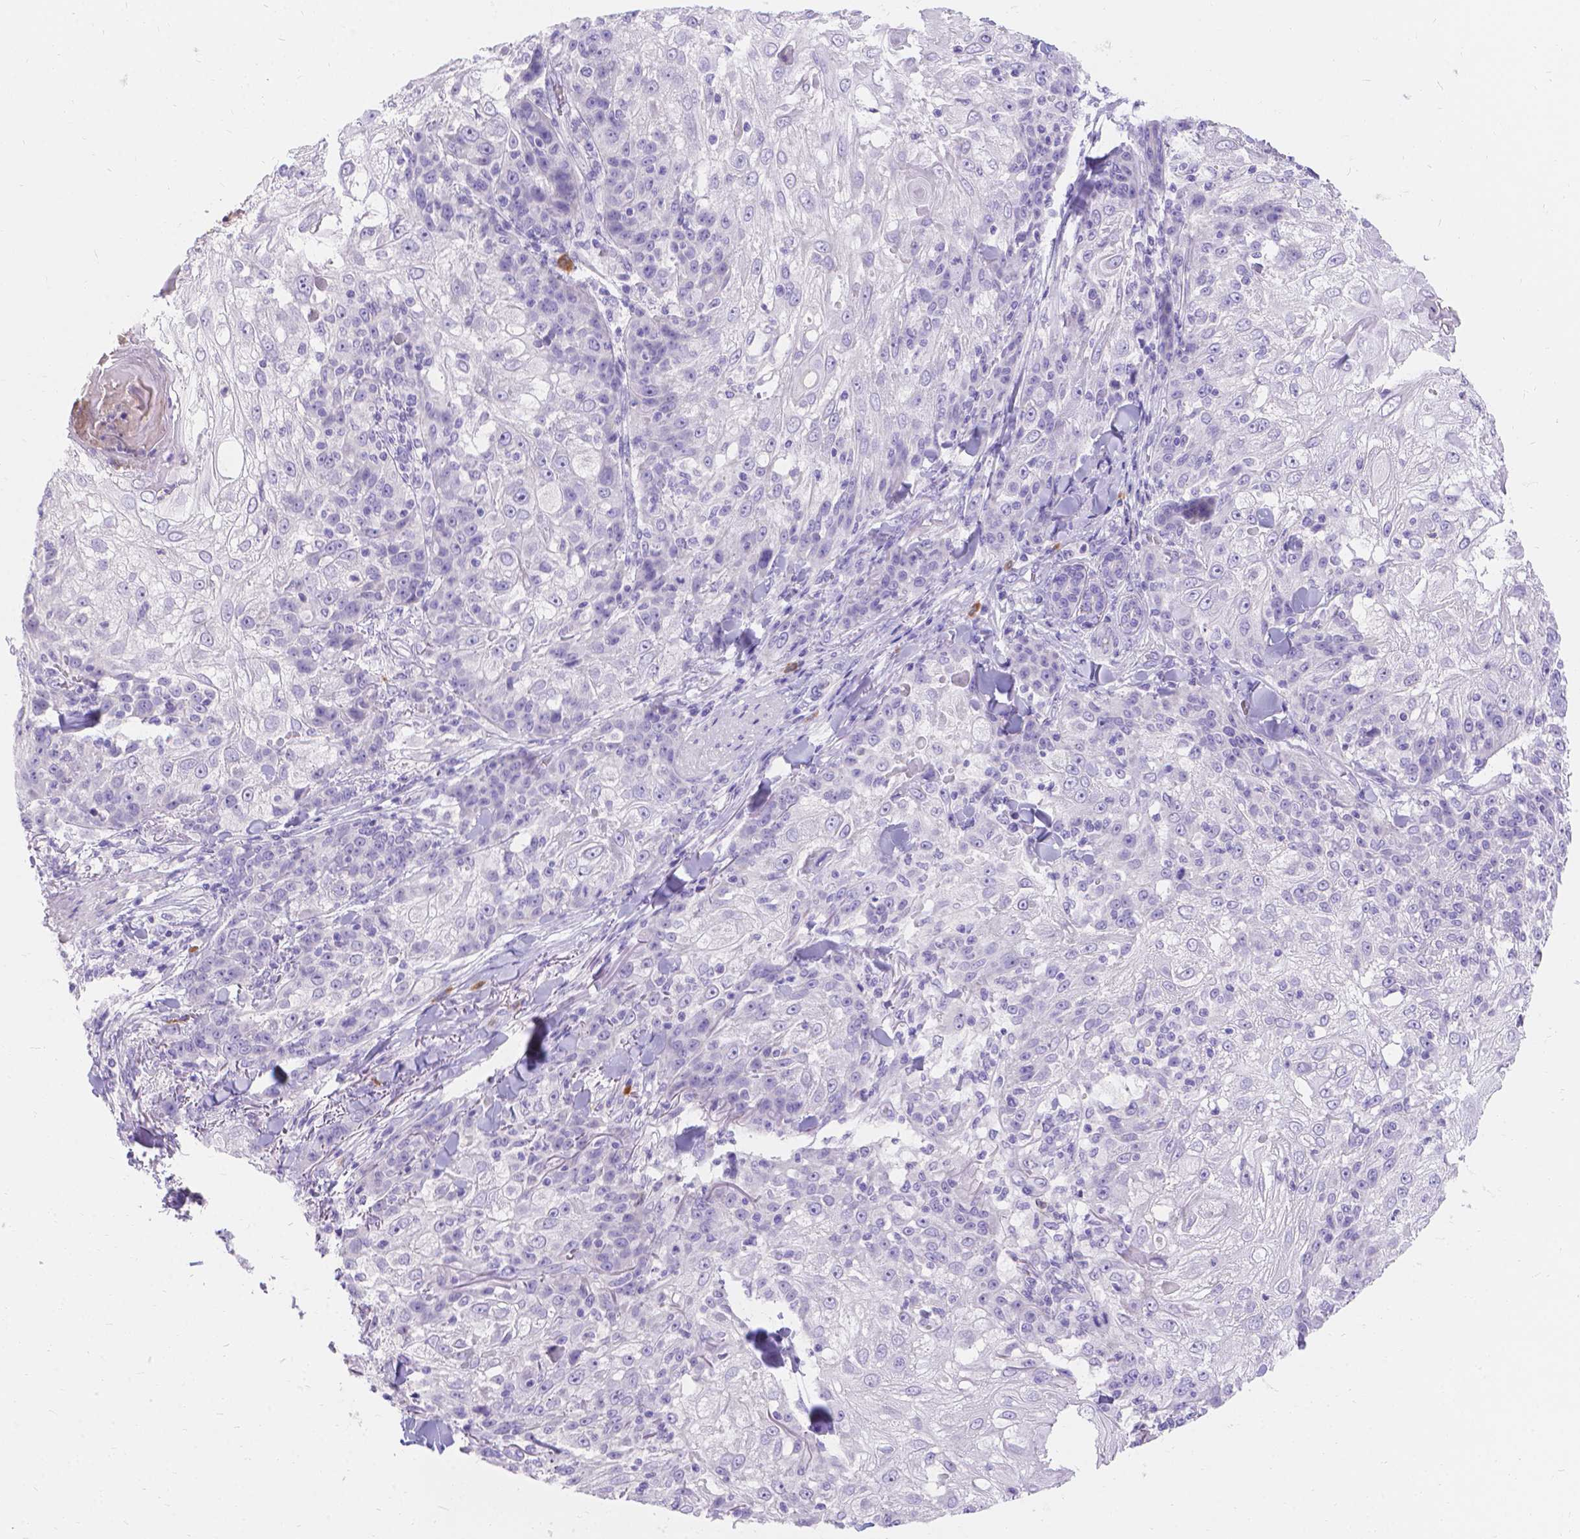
{"staining": {"intensity": "negative", "quantity": "none", "location": "none"}, "tissue": "skin cancer", "cell_type": "Tumor cells", "image_type": "cancer", "snomed": [{"axis": "morphology", "description": "Normal tissue, NOS"}, {"axis": "morphology", "description": "Squamous cell carcinoma, NOS"}, {"axis": "topography", "description": "Skin"}], "caption": "Squamous cell carcinoma (skin) was stained to show a protein in brown. There is no significant expression in tumor cells. (Stains: DAB IHC with hematoxylin counter stain, Microscopy: brightfield microscopy at high magnification).", "gene": "GNRHR", "patient": {"sex": "female", "age": 83}}